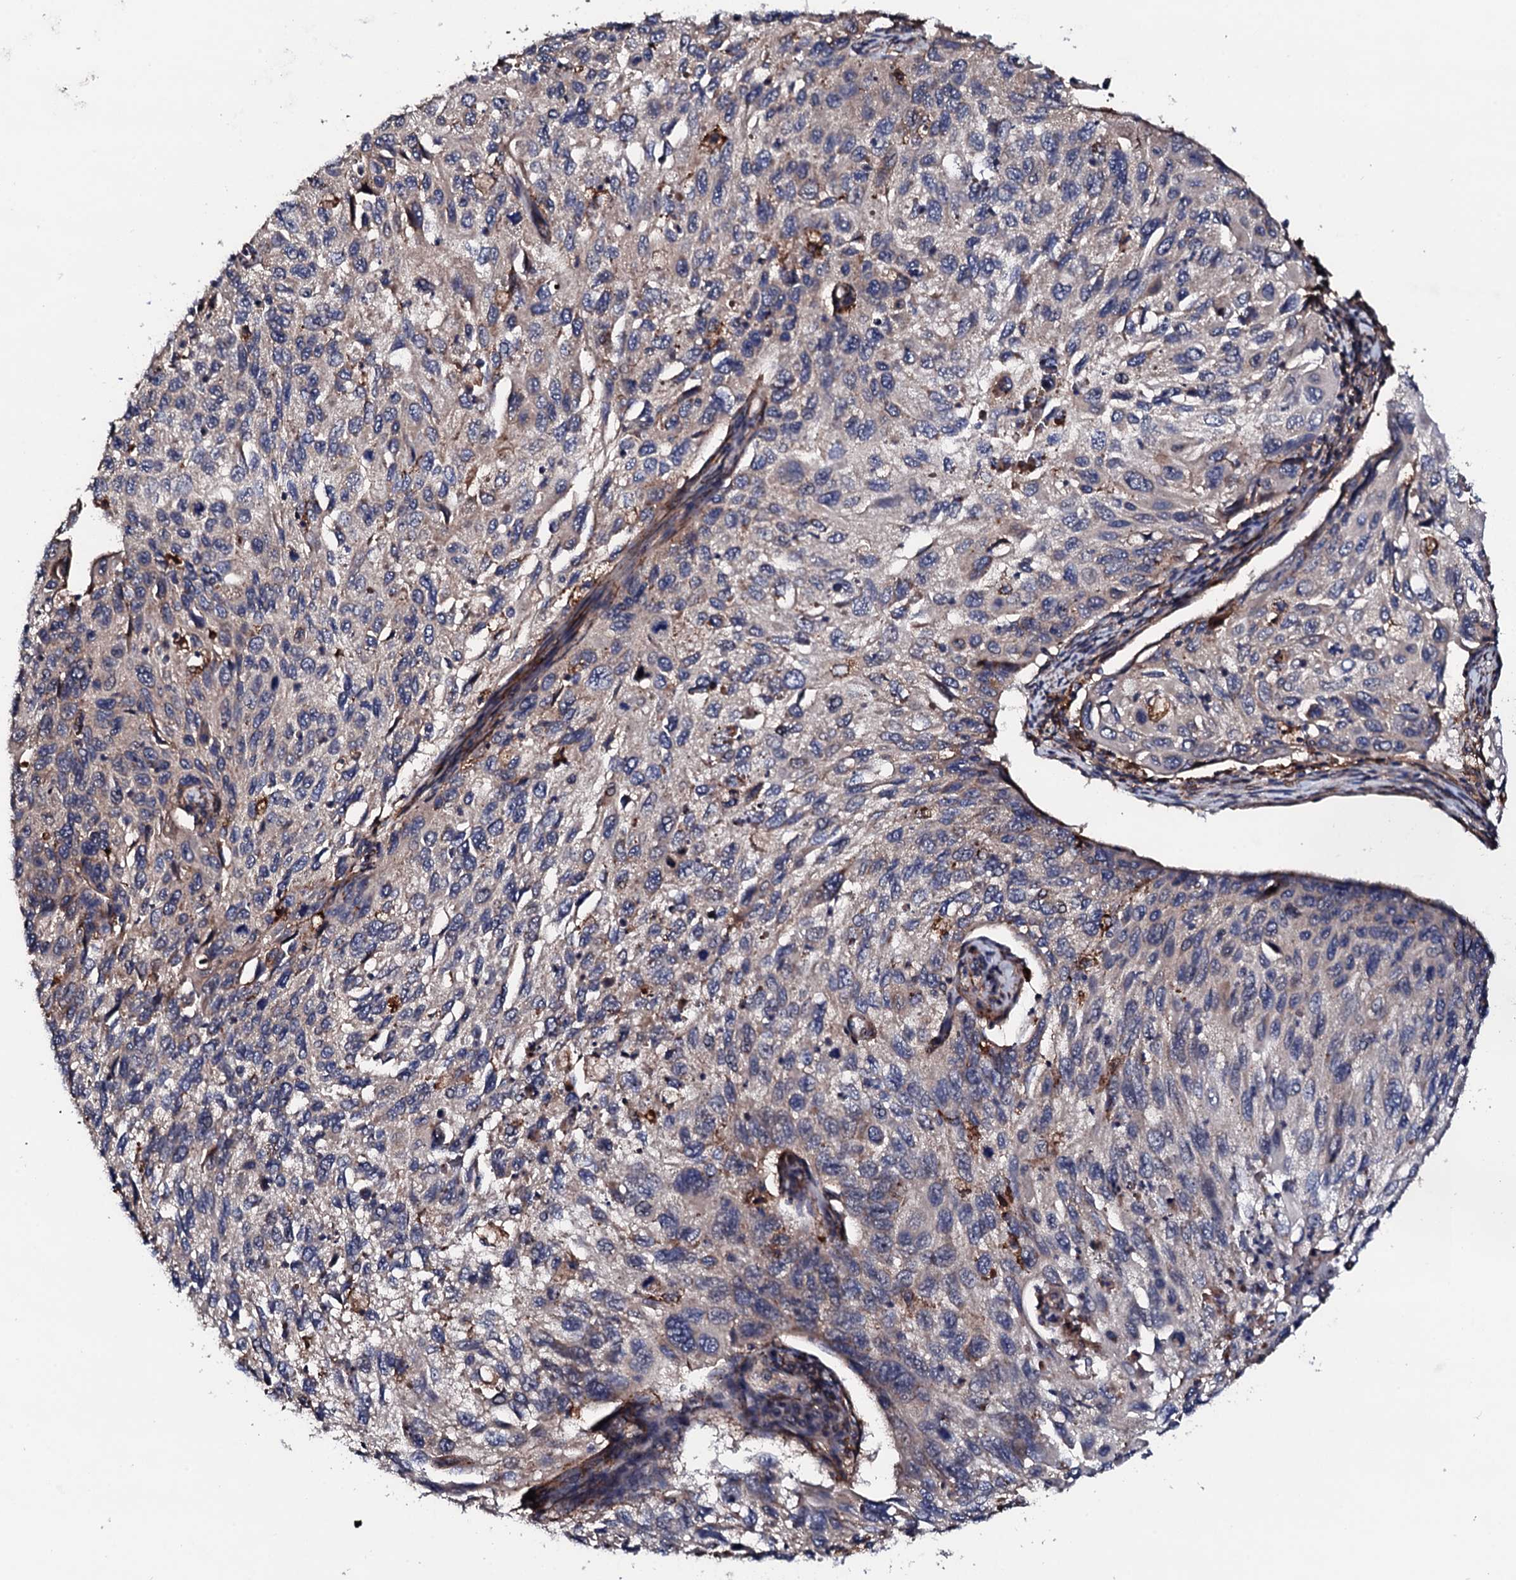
{"staining": {"intensity": "weak", "quantity": "<25%", "location": "cytoplasmic/membranous"}, "tissue": "cervical cancer", "cell_type": "Tumor cells", "image_type": "cancer", "snomed": [{"axis": "morphology", "description": "Squamous cell carcinoma, NOS"}, {"axis": "topography", "description": "Cervix"}], "caption": "A photomicrograph of human squamous cell carcinoma (cervical) is negative for staining in tumor cells.", "gene": "EDC3", "patient": {"sex": "female", "age": 70}}